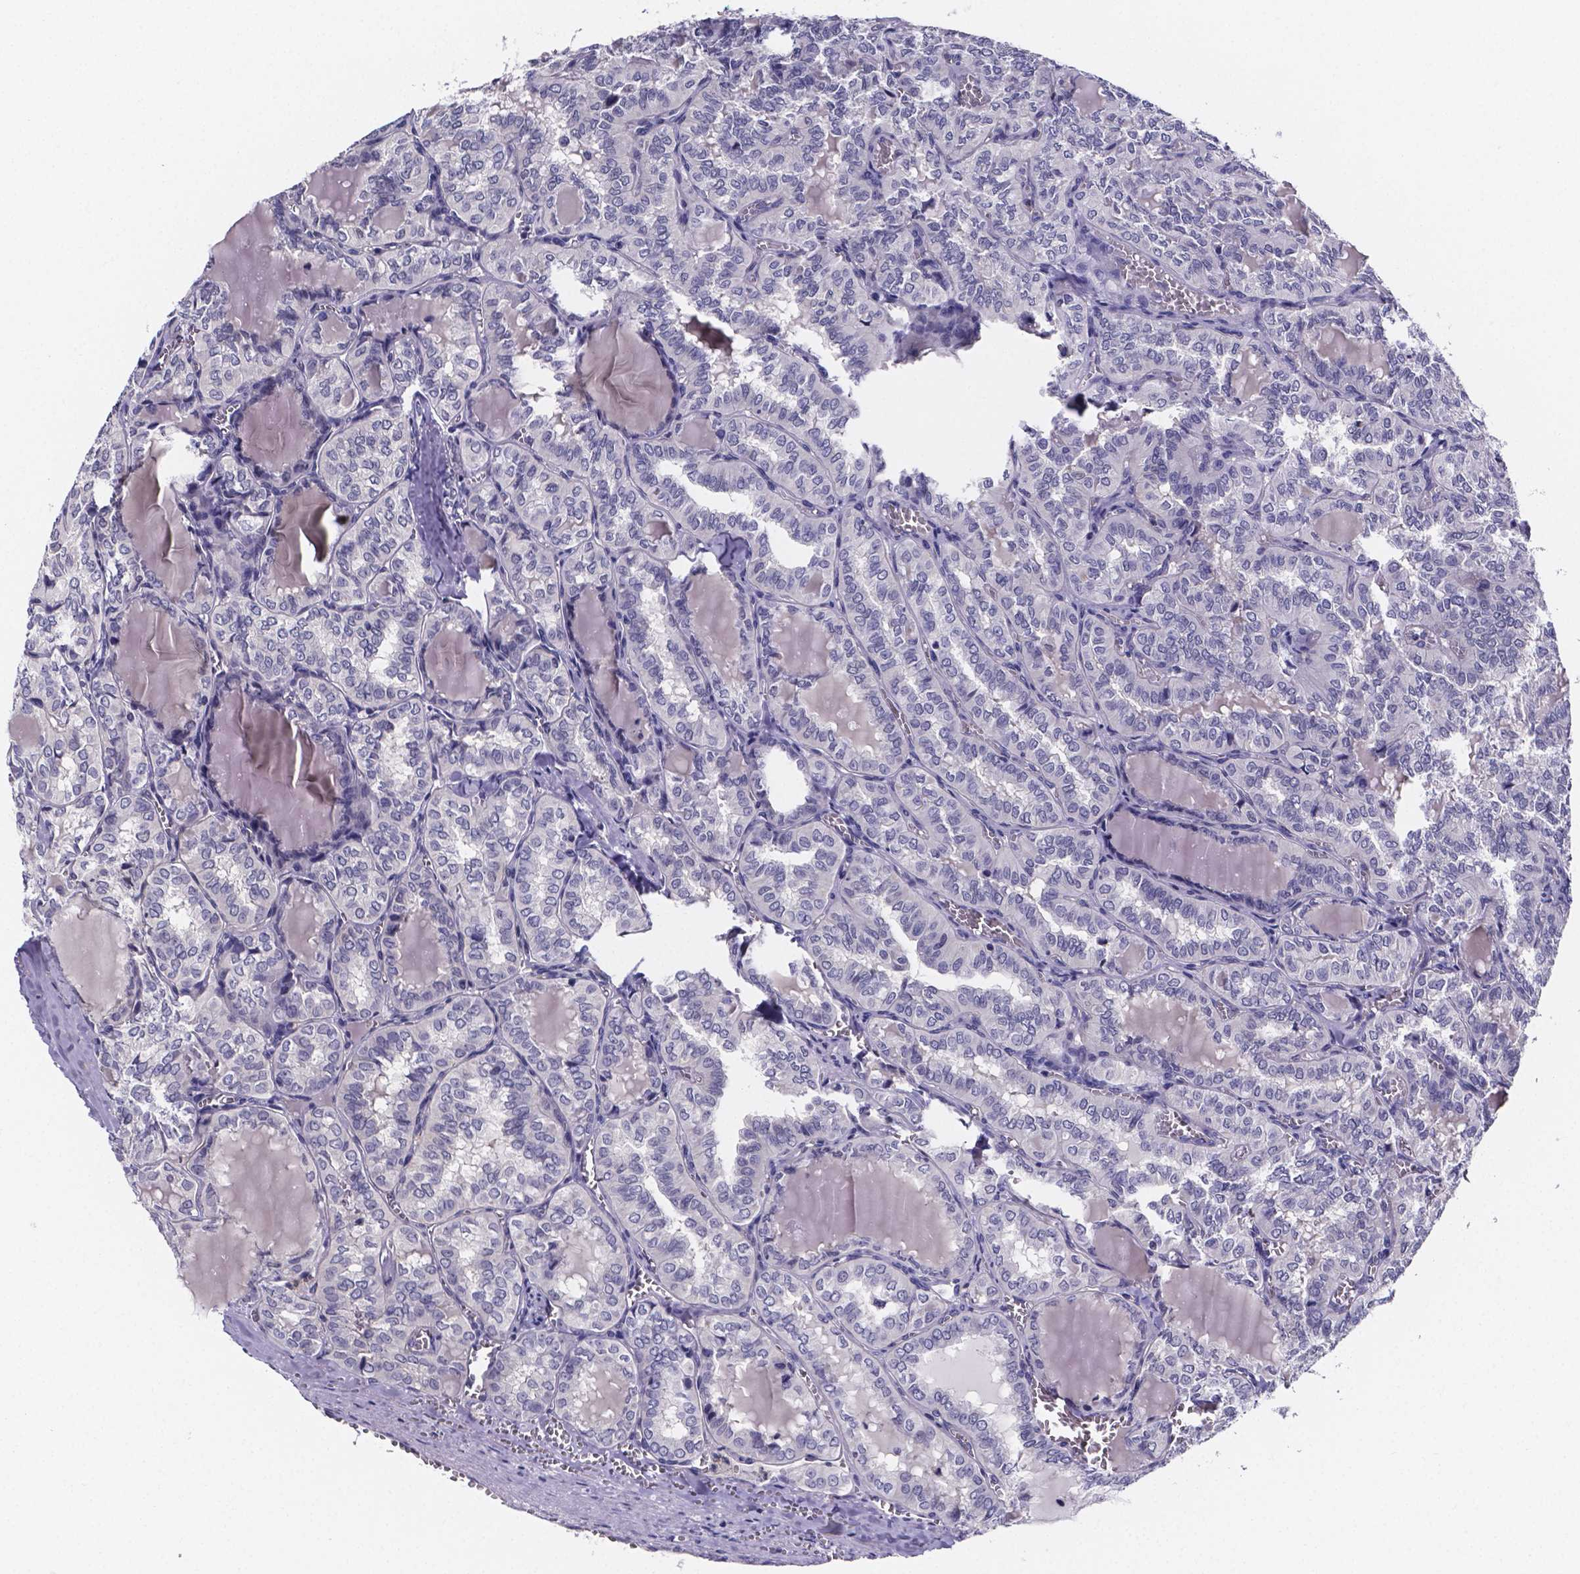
{"staining": {"intensity": "negative", "quantity": "none", "location": "none"}, "tissue": "thyroid cancer", "cell_type": "Tumor cells", "image_type": "cancer", "snomed": [{"axis": "morphology", "description": "Papillary adenocarcinoma, NOS"}, {"axis": "topography", "description": "Thyroid gland"}], "caption": "Immunohistochemistry (IHC) micrograph of neoplastic tissue: human papillary adenocarcinoma (thyroid) stained with DAB displays no significant protein staining in tumor cells. The staining is performed using DAB (3,3'-diaminobenzidine) brown chromogen with nuclei counter-stained in using hematoxylin.", "gene": "IZUMO1", "patient": {"sex": "female", "age": 41}}